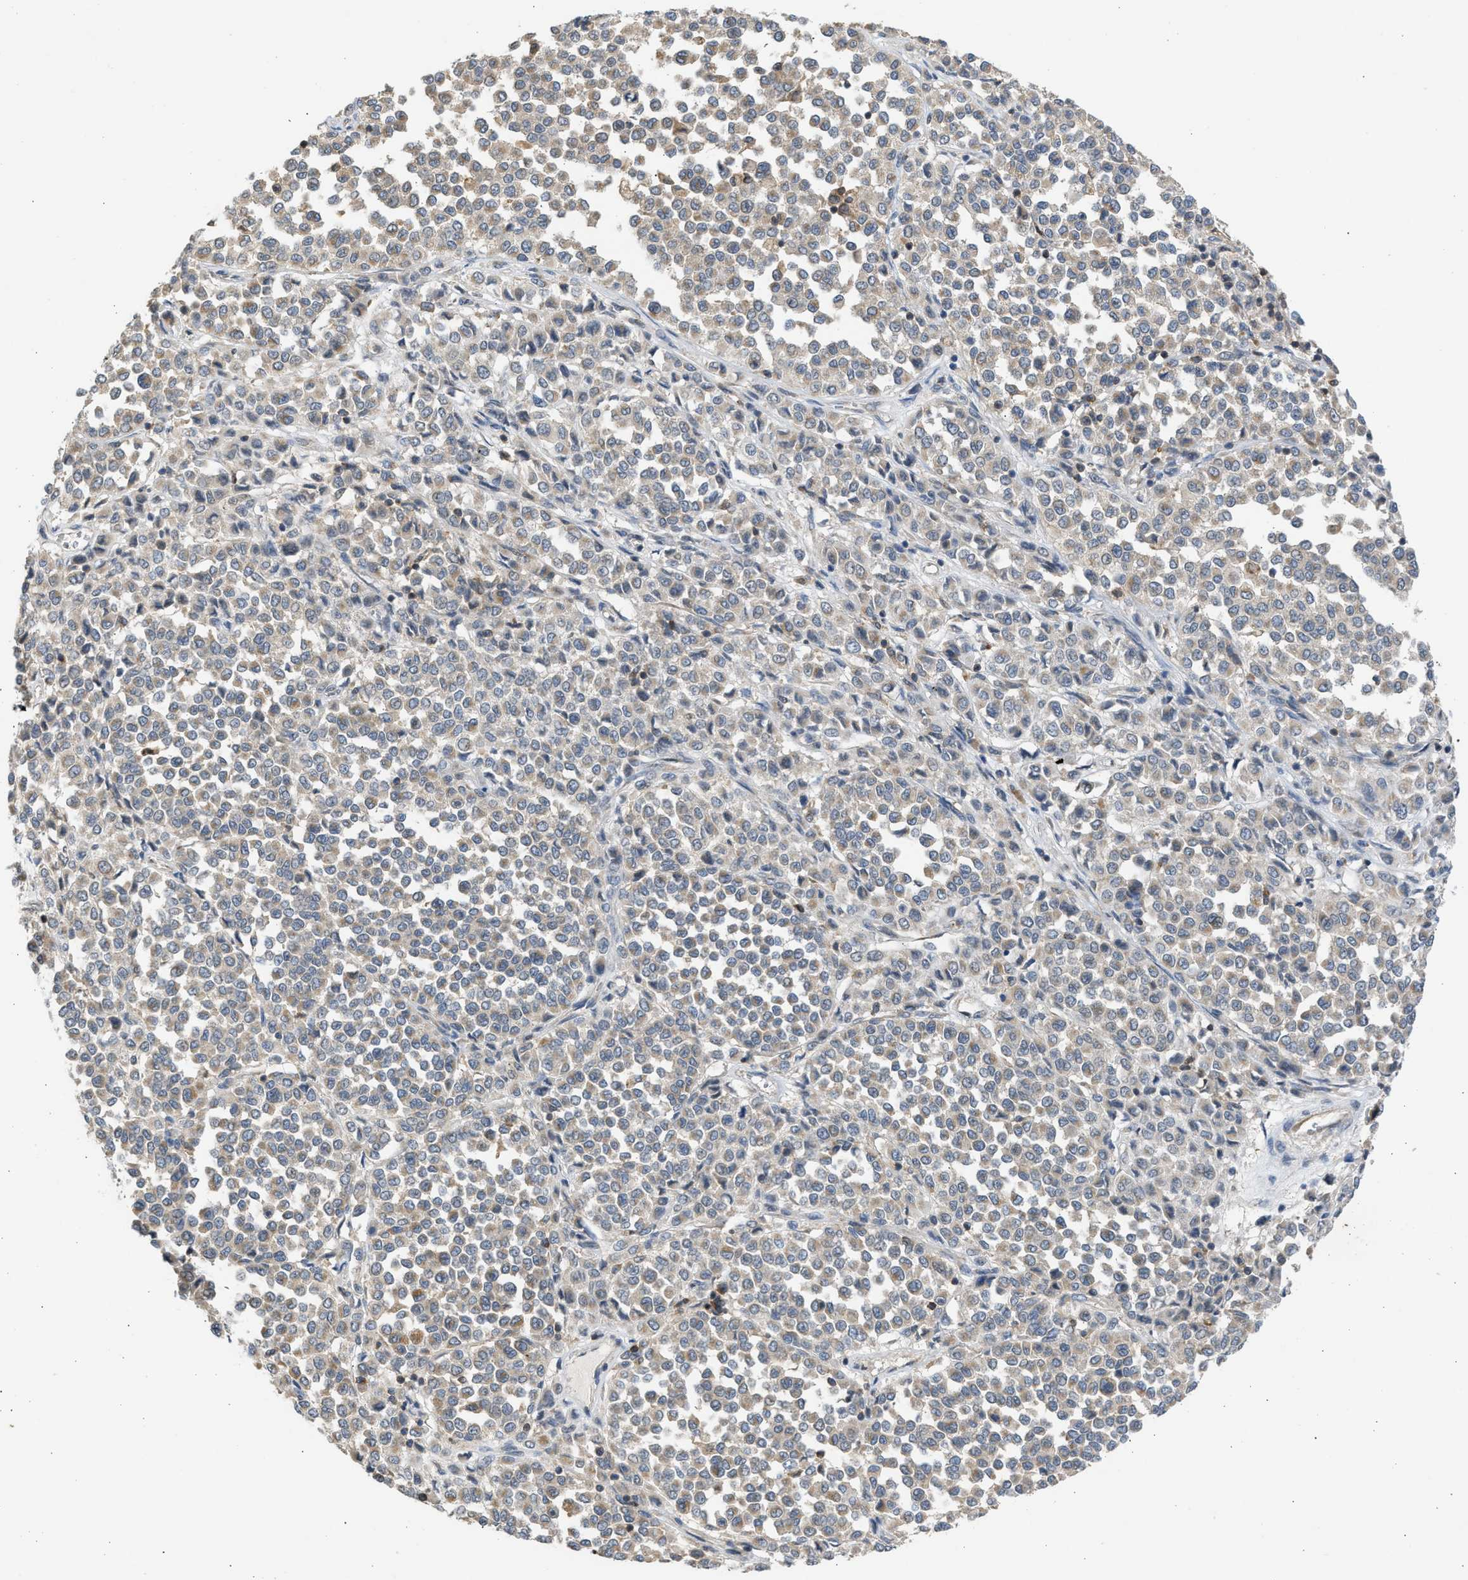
{"staining": {"intensity": "weak", "quantity": ">75%", "location": "cytoplasmic/membranous"}, "tissue": "melanoma", "cell_type": "Tumor cells", "image_type": "cancer", "snomed": [{"axis": "morphology", "description": "Malignant melanoma, Metastatic site"}, {"axis": "topography", "description": "Pancreas"}], "caption": "Tumor cells reveal low levels of weak cytoplasmic/membranous staining in approximately >75% of cells in malignant melanoma (metastatic site).", "gene": "CYP1A1", "patient": {"sex": "female", "age": 30}}